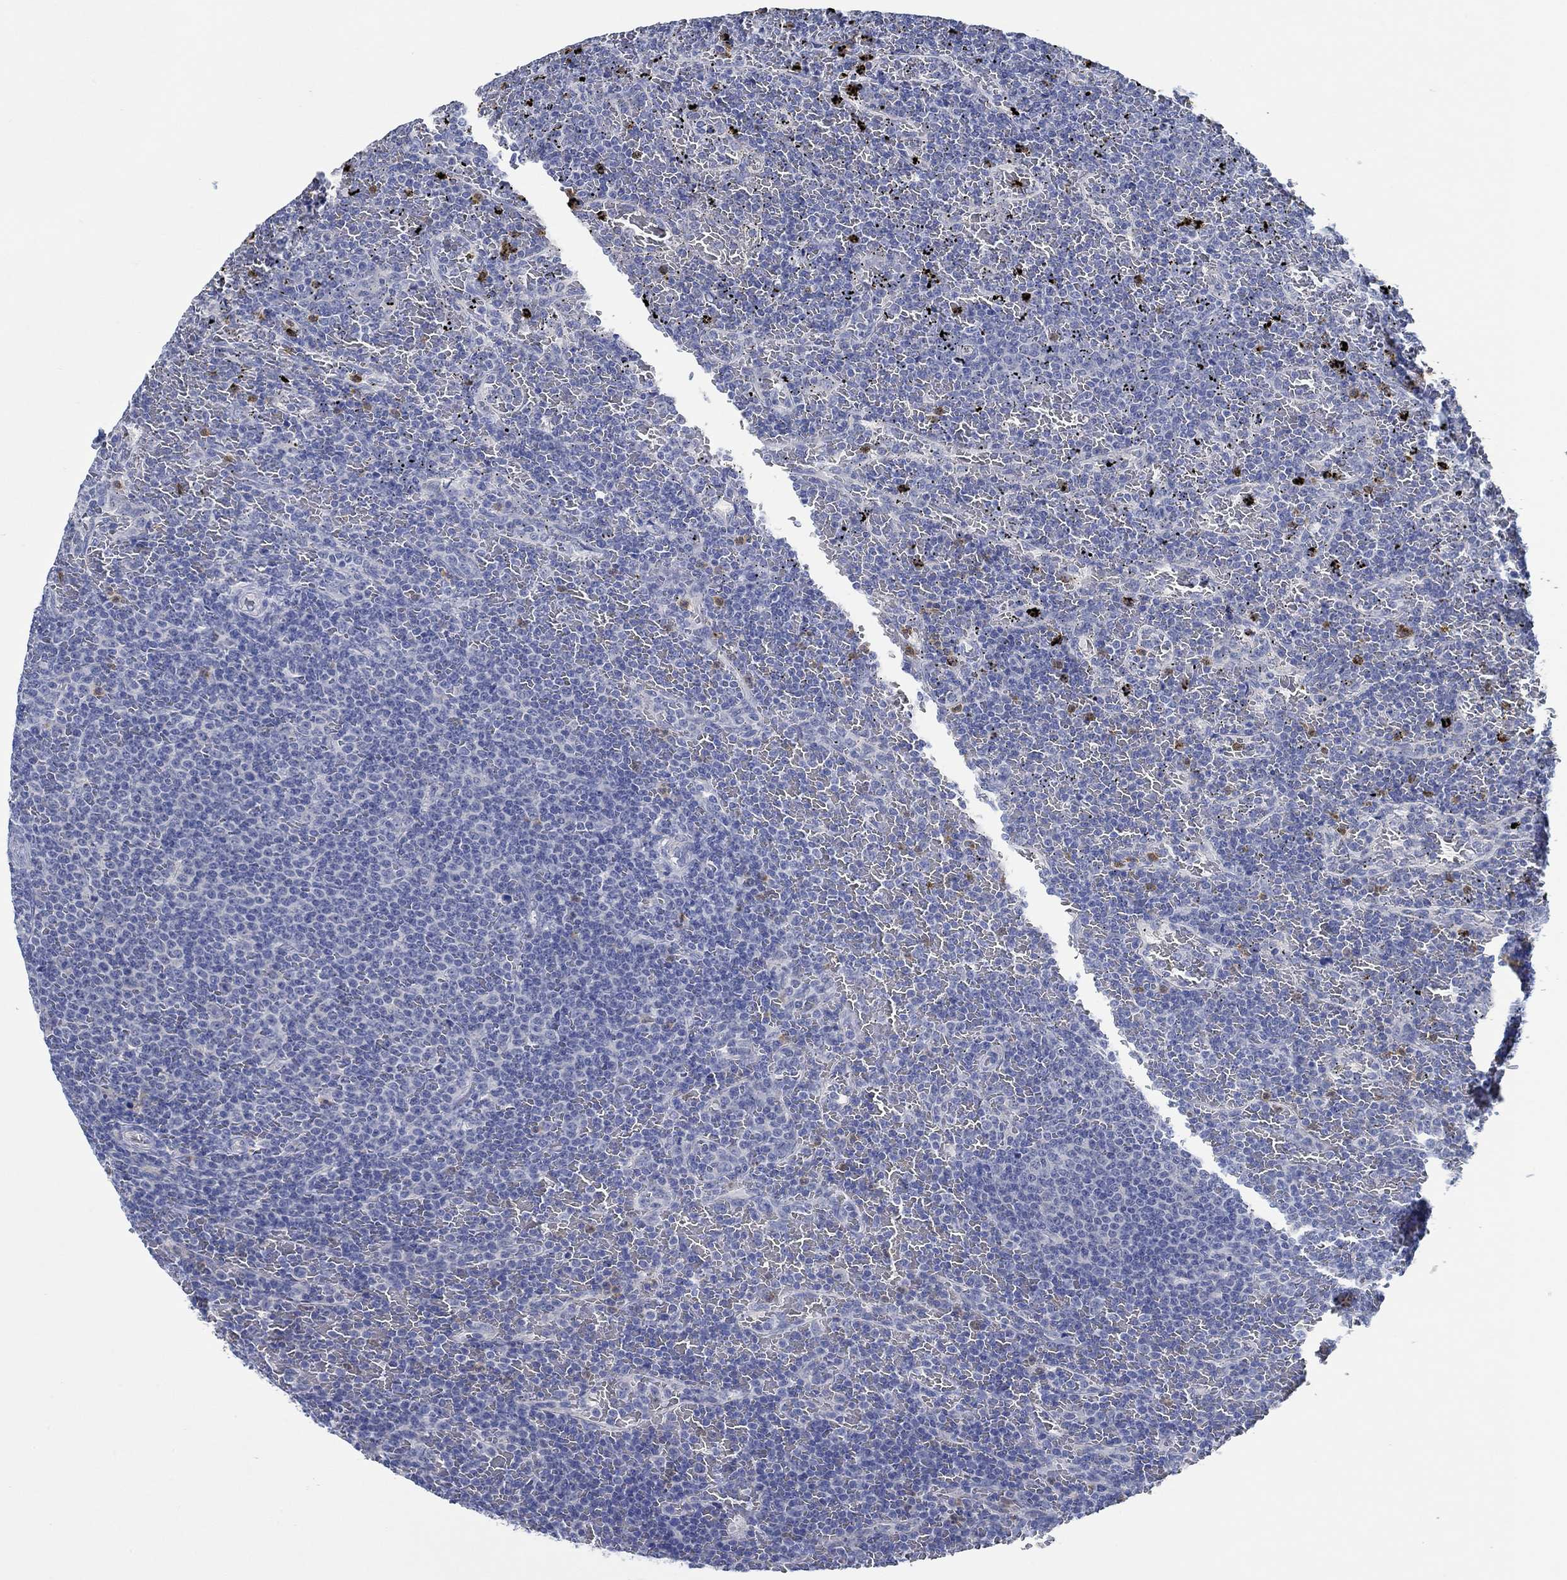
{"staining": {"intensity": "negative", "quantity": "none", "location": "none"}, "tissue": "lymphoma", "cell_type": "Tumor cells", "image_type": "cancer", "snomed": [{"axis": "morphology", "description": "Malignant lymphoma, non-Hodgkin's type, Low grade"}, {"axis": "topography", "description": "Spleen"}], "caption": "Immunohistochemical staining of human low-grade malignant lymphoma, non-Hodgkin's type demonstrates no significant positivity in tumor cells.", "gene": "ZNF671", "patient": {"sex": "female", "age": 77}}